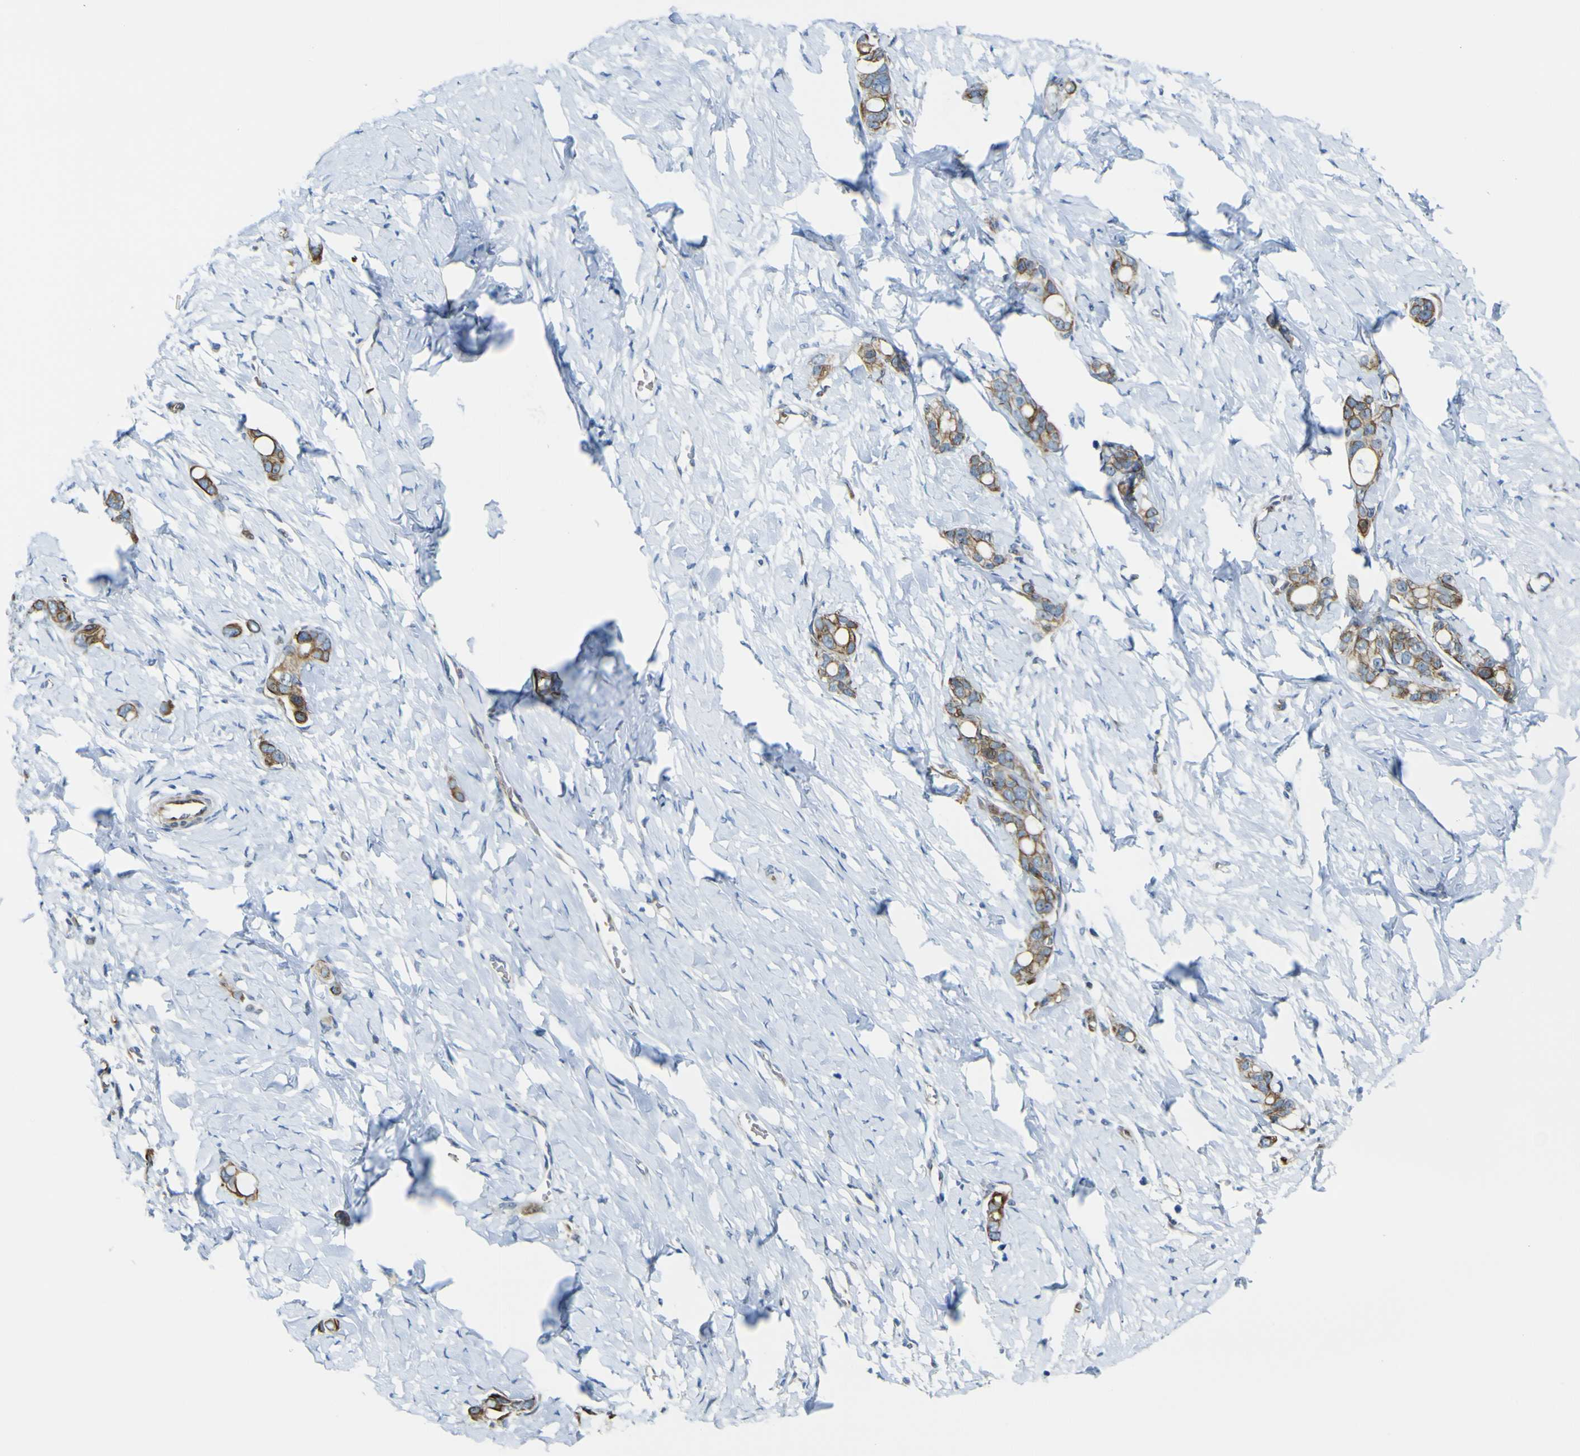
{"staining": {"intensity": "strong", "quantity": ">75%", "location": "cytoplasmic/membranous"}, "tissue": "stomach cancer", "cell_type": "Tumor cells", "image_type": "cancer", "snomed": [{"axis": "morphology", "description": "Adenocarcinoma, NOS"}, {"axis": "topography", "description": "Stomach"}], "caption": "About >75% of tumor cells in stomach cancer (adenocarcinoma) exhibit strong cytoplasmic/membranous protein staining as visualized by brown immunohistochemical staining.", "gene": "KDM7A", "patient": {"sex": "female", "age": 75}}